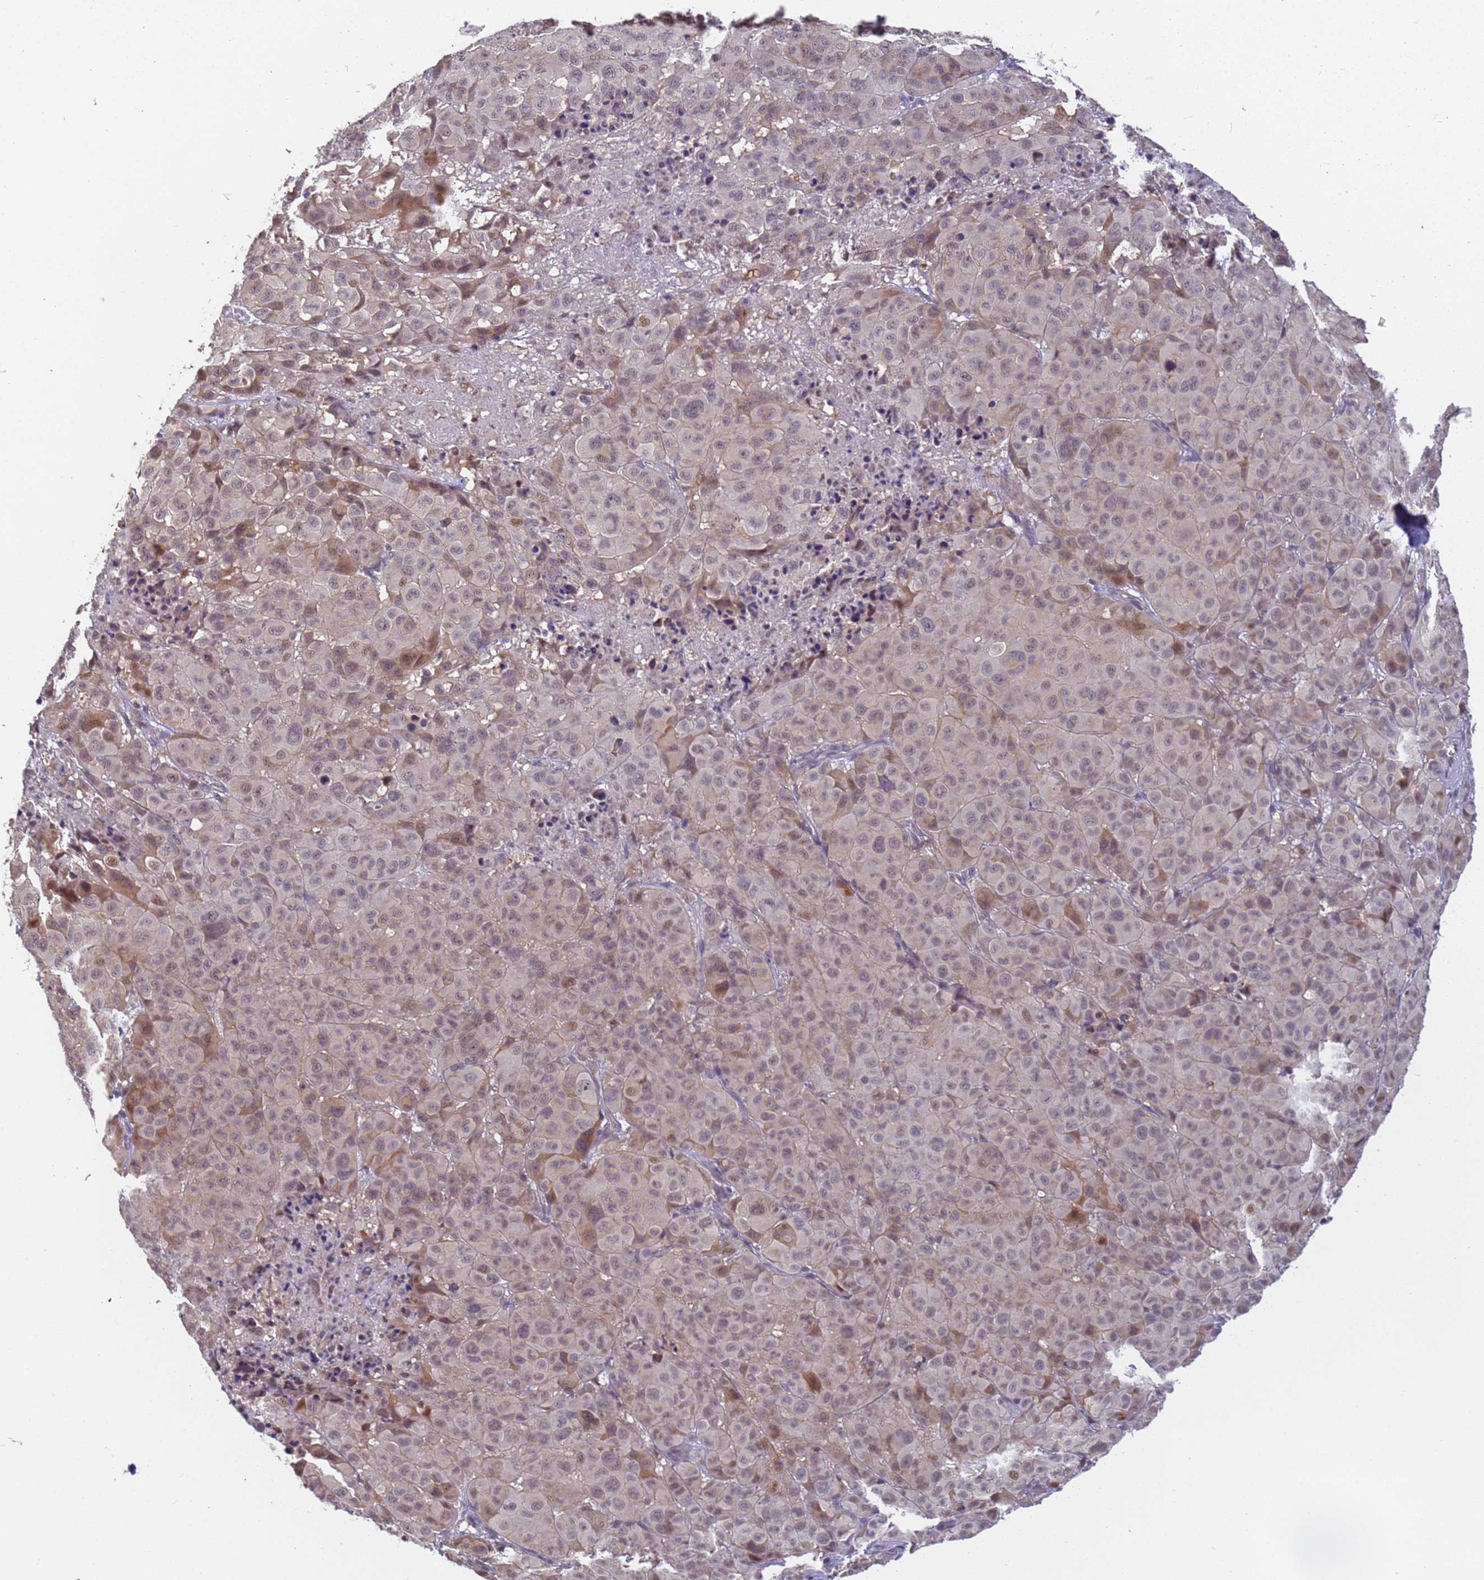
{"staining": {"intensity": "weak", "quantity": "<25%", "location": "nuclear"}, "tissue": "melanoma", "cell_type": "Tumor cells", "image_type": "cancer", "snomed": [{"axis": "morphology", "description": "Malignant melanoma, NOS"}, {"axis": "topography", "description": "Skin"}], "caption": "Immunohistochemistry (IHC) photomicrograph of melanoma stained for a protein (brown), which displays no positivity in tumor cells.", "gene": "VWA3A", "patient": {"sex": "male", "age": 73}}